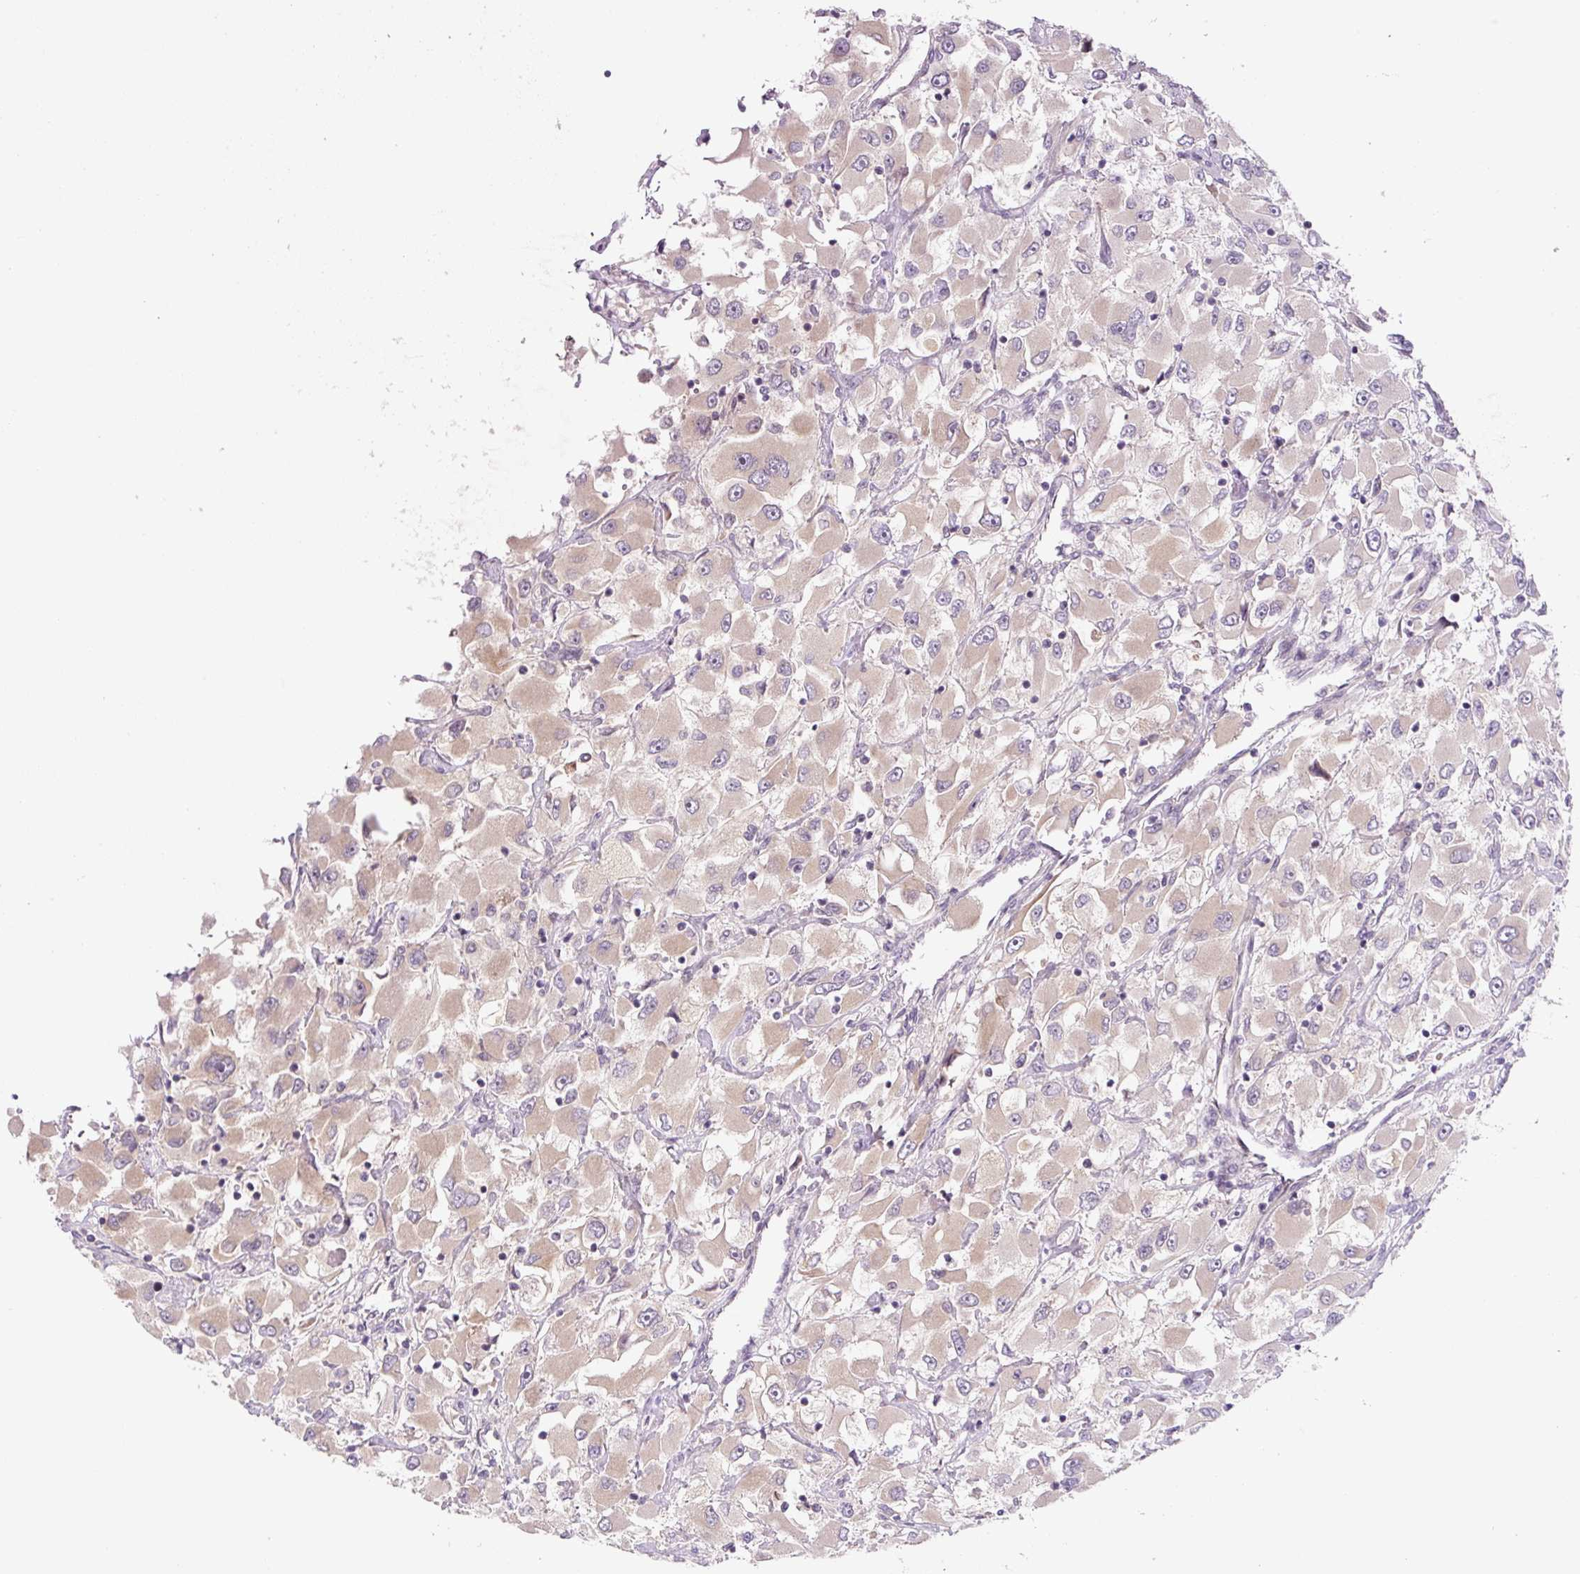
{"staining": {"intensity": "weak", "quantity": ">75%", "location": "cytoplasmic/membranous"}, "tissue": "renal cancer", "cell_type": "Tumor cells", "image_type": "cancer", "snomed": [{"axis": "morphology", "description": "Adenocarcinoma, NOS"}, {"axis": "topography", "description": "Kidney"}], "caption": "An image of adenocarcinoma (renal) stained for a protein shows weak cytoplasmic/membranous brown staining in tumor cells.", "gene": "YIF1B", "patient": {"sex": "female", "age": 52}}